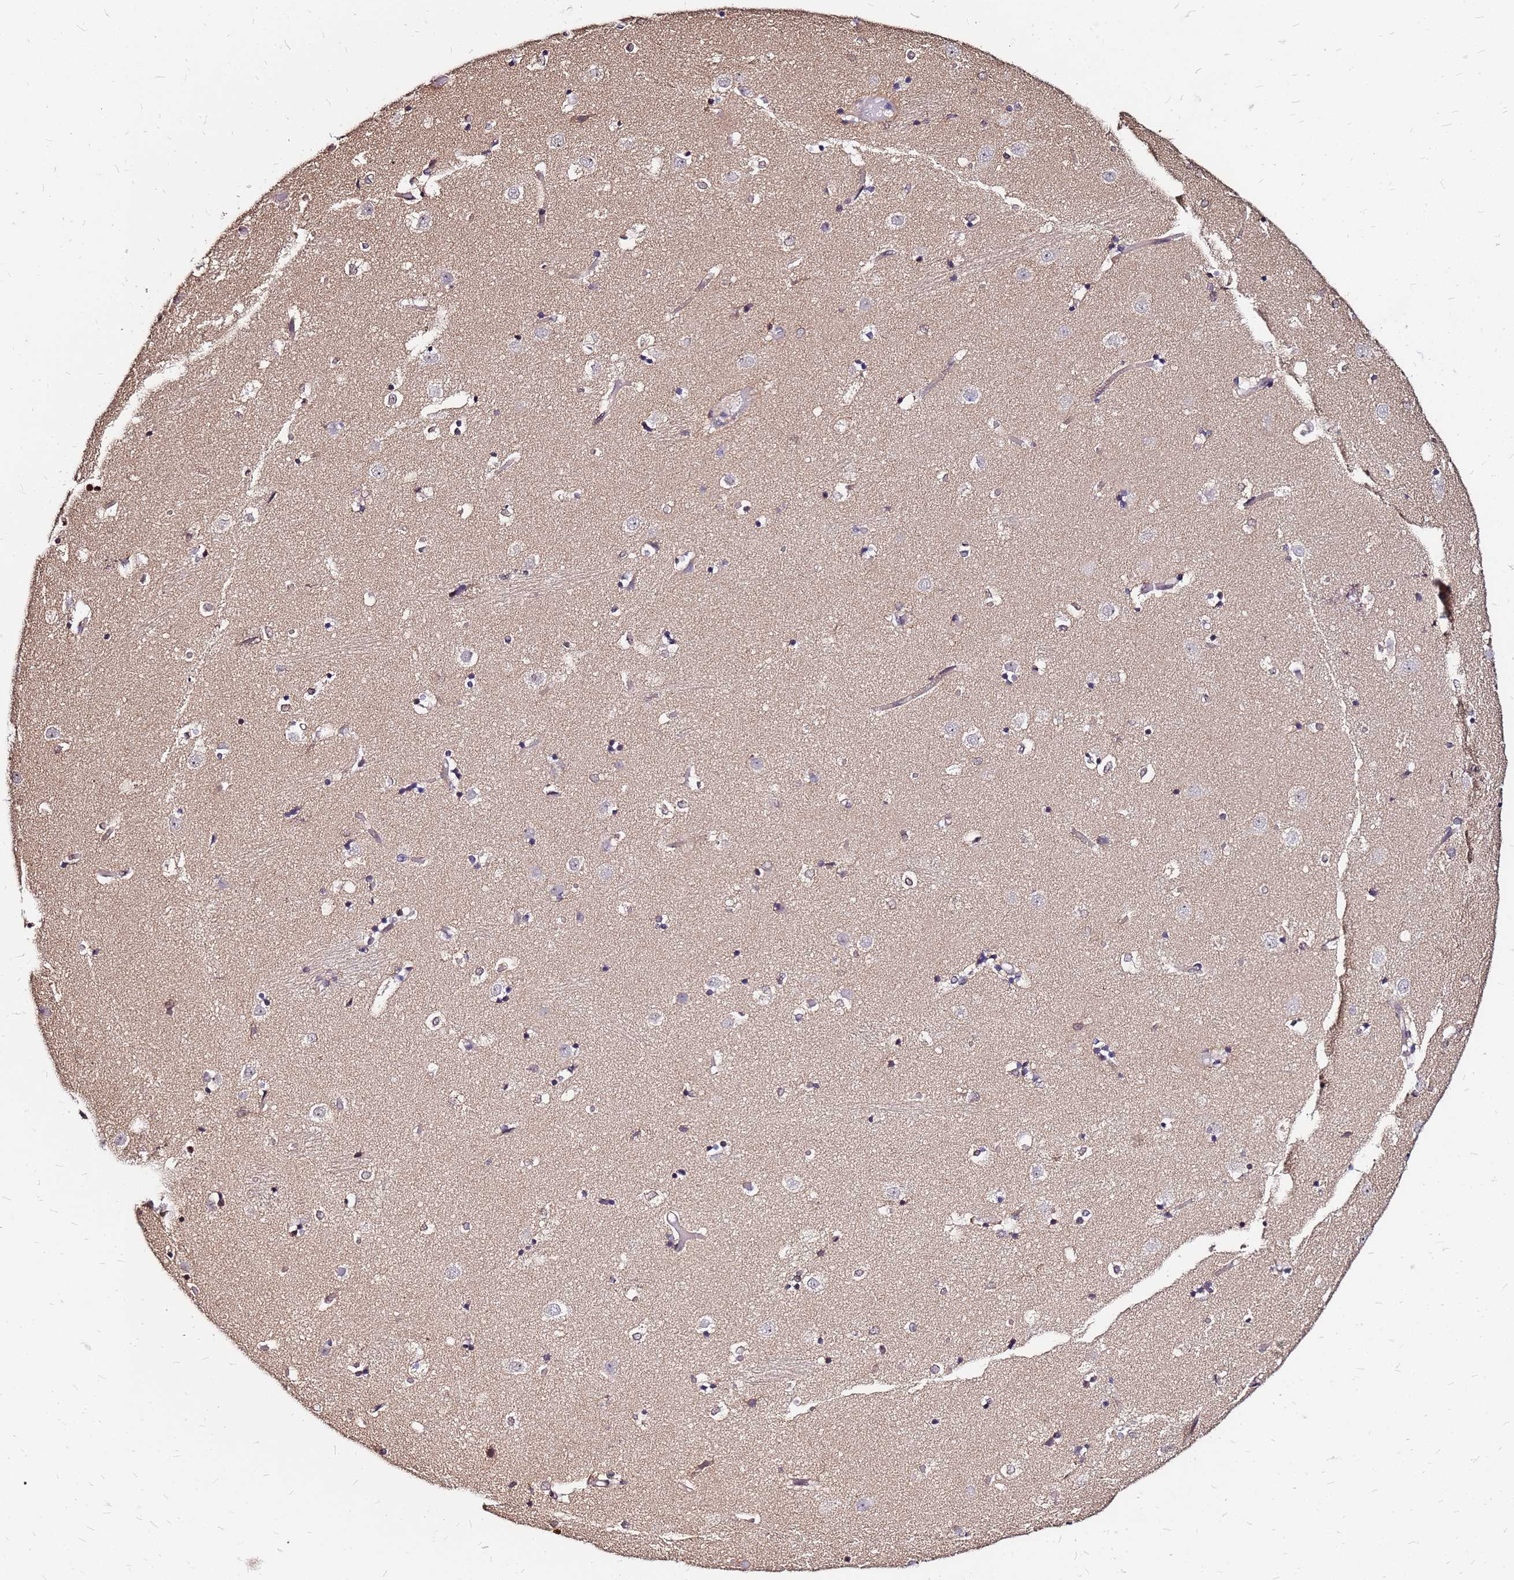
{"staining": {"intensity": "strong", "quantity": "25%-75%", "location": "nuclear"}, "tissue": "caudate", "cell_type": "Glial cells", "image_type": "normal", "snomed": [{"axis": "morphology", "description": "Normal tissue, NOS"}, {"axis": "topography", "description": "Lateral ventricle wall"}], "caption": "Human caudate stained with a protein marker reveals strong staining in glial cells.", "gene": "ARHGEF35", "patient": {"sex": "female", "age": 52}}